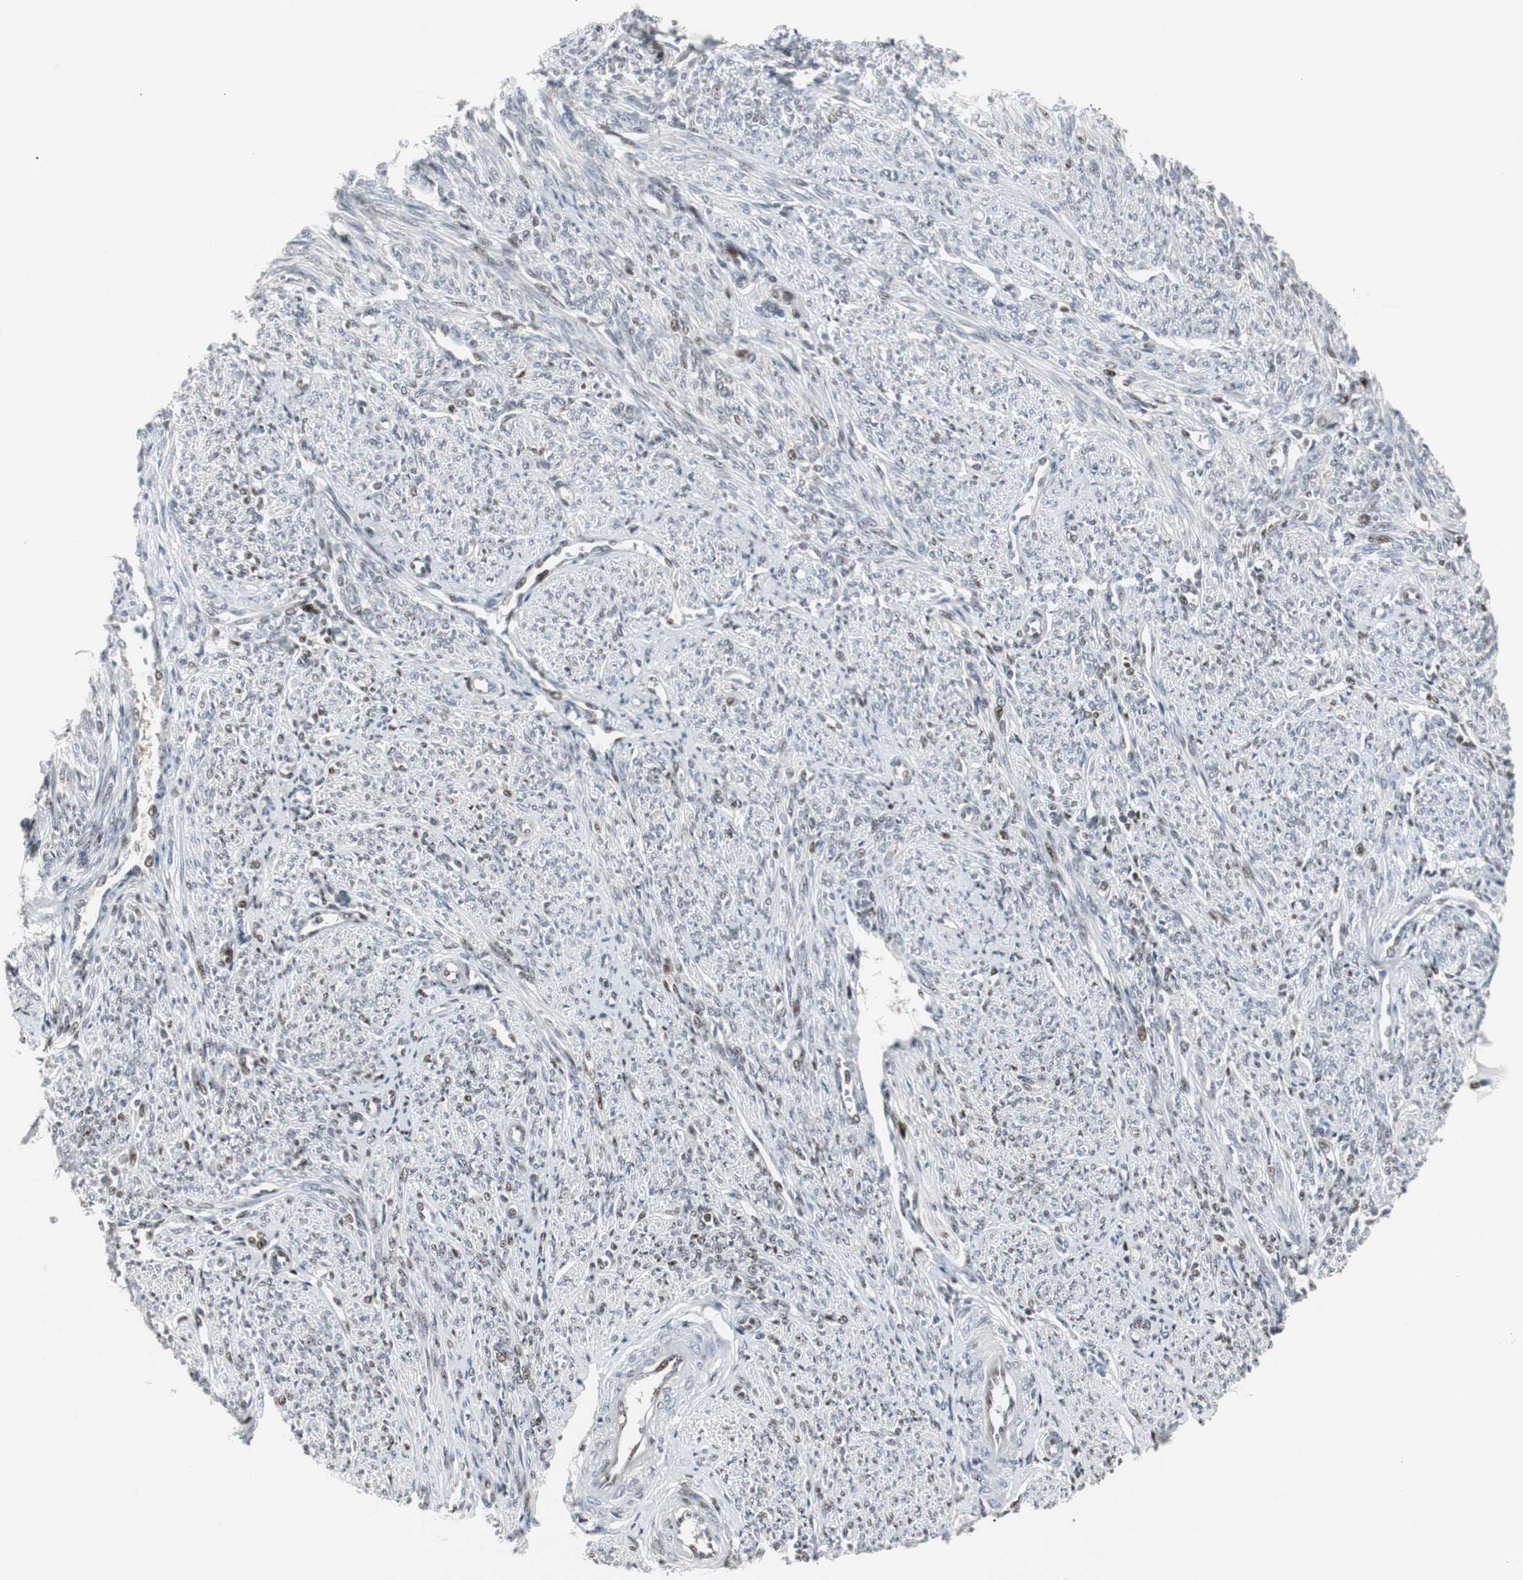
{"staining": {"intensity": "negative", "quantity": "none", "location": "none"}, "tissue": "smooth muscle", "cell_type": "Smooth muscle cells", "image_type": "normal", "snomed": [{"axis": "morphology", "description": "Normal tissue, NOS"}, {"axis": "topography", "description": "Smooth muscle"}], "caption": "Photomicrograph shows no significant protein staining in smooth muscle cells of unremarkable smooth muscle. (DAB IHC with hematoxylin counter stain).", "gene": "GRK2", "patient": {"sex": "female", "age": 65}}